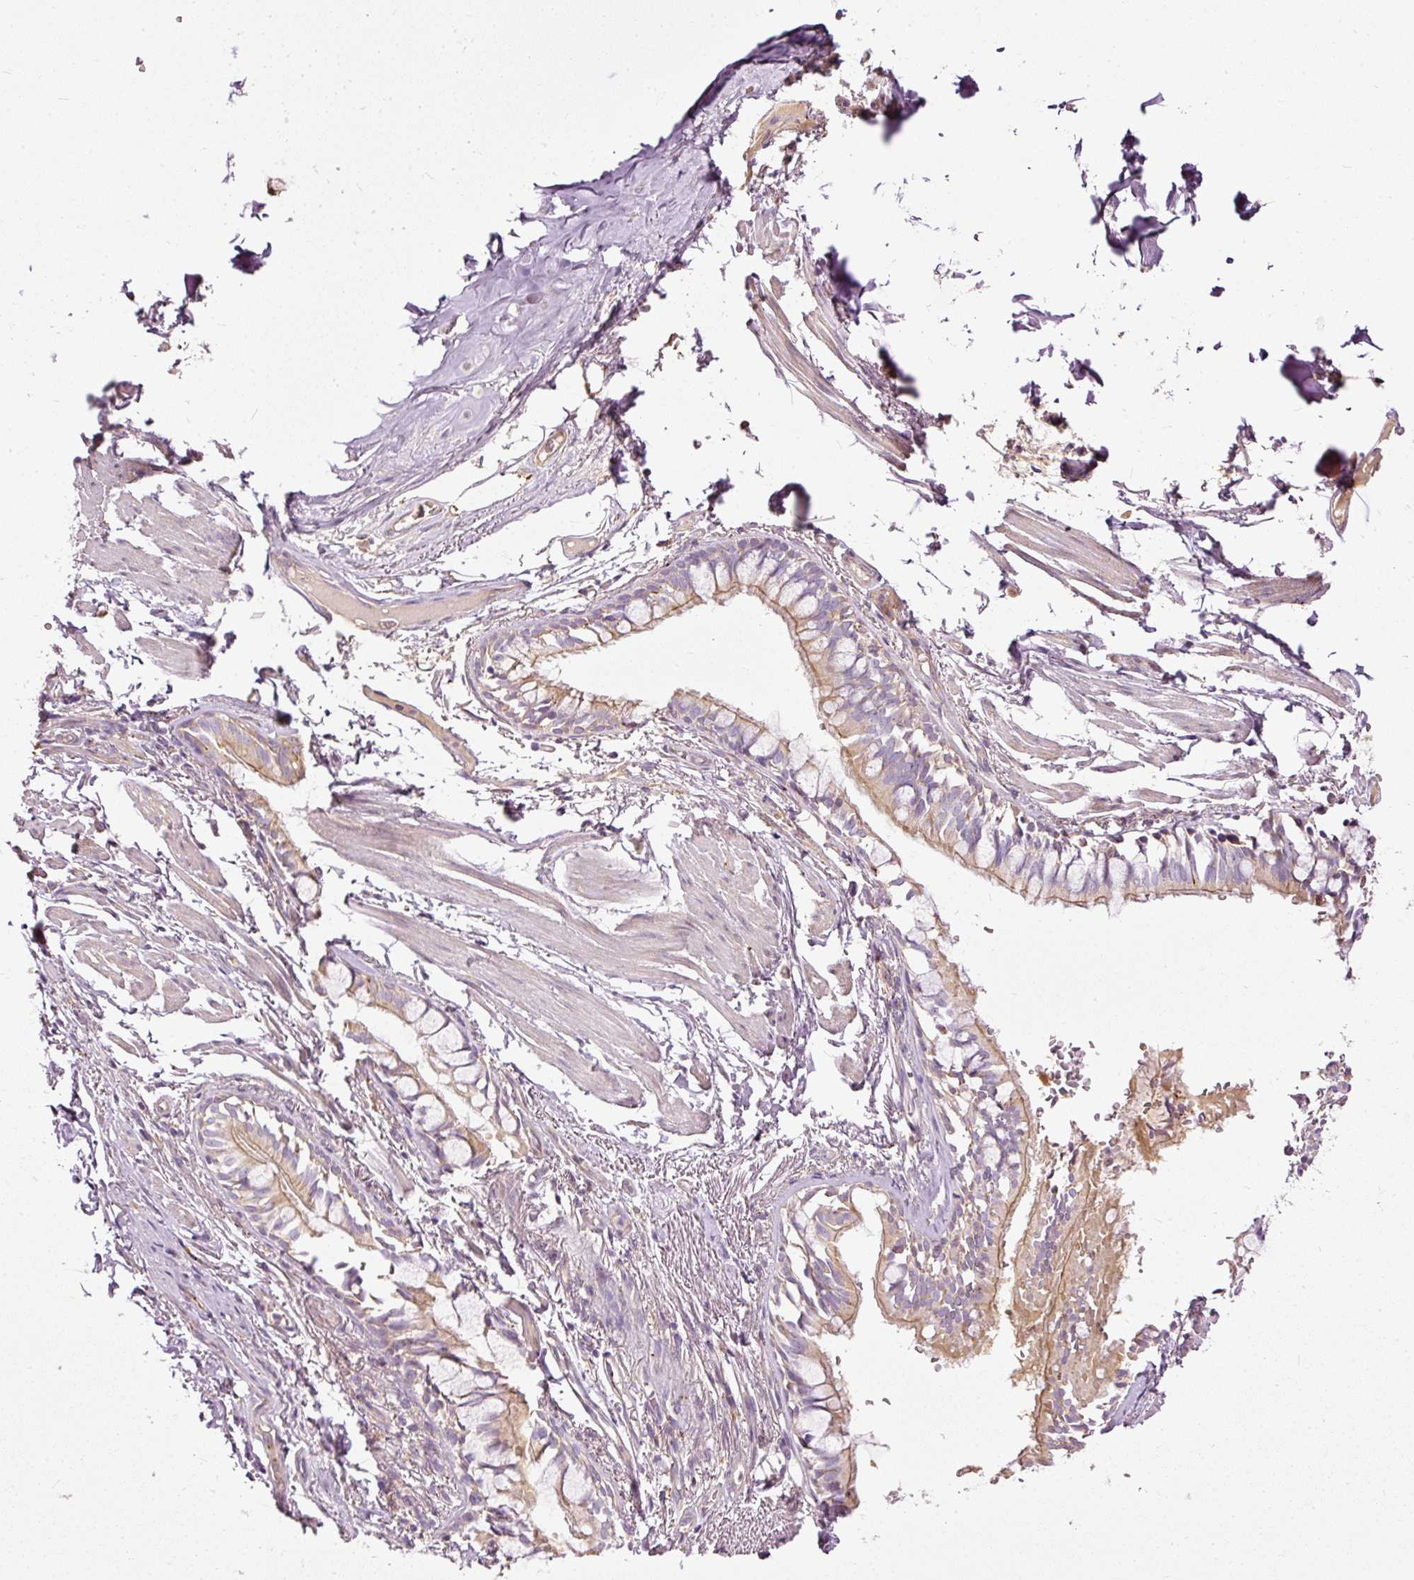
{"staining": {"intensity": "weak", "quantity": "25%-75%", "location": "cytoplasmic/membranous"}, "tissue": "soft tissue", "cell_type": "Chondrocytes", "image_type": "normal", "snomed": [{"axis": "morphology", "description": "Normal tissue, NOS"}, {"axis": "topography", "description": "Bronchus"}], "caption": "Unremarkable soft tissue was stained to show a protein in brown. There is low levels of weak cytoplasmic/membranous staining in about 25%-75% of chondrocytes. The staining is performed using DAB brown chromogen to label protein expression. The nuclei are counter-stained blue using hematoxylin.", "gene": "PAQR9", "patient": {"sex": "male", "age": 70}}